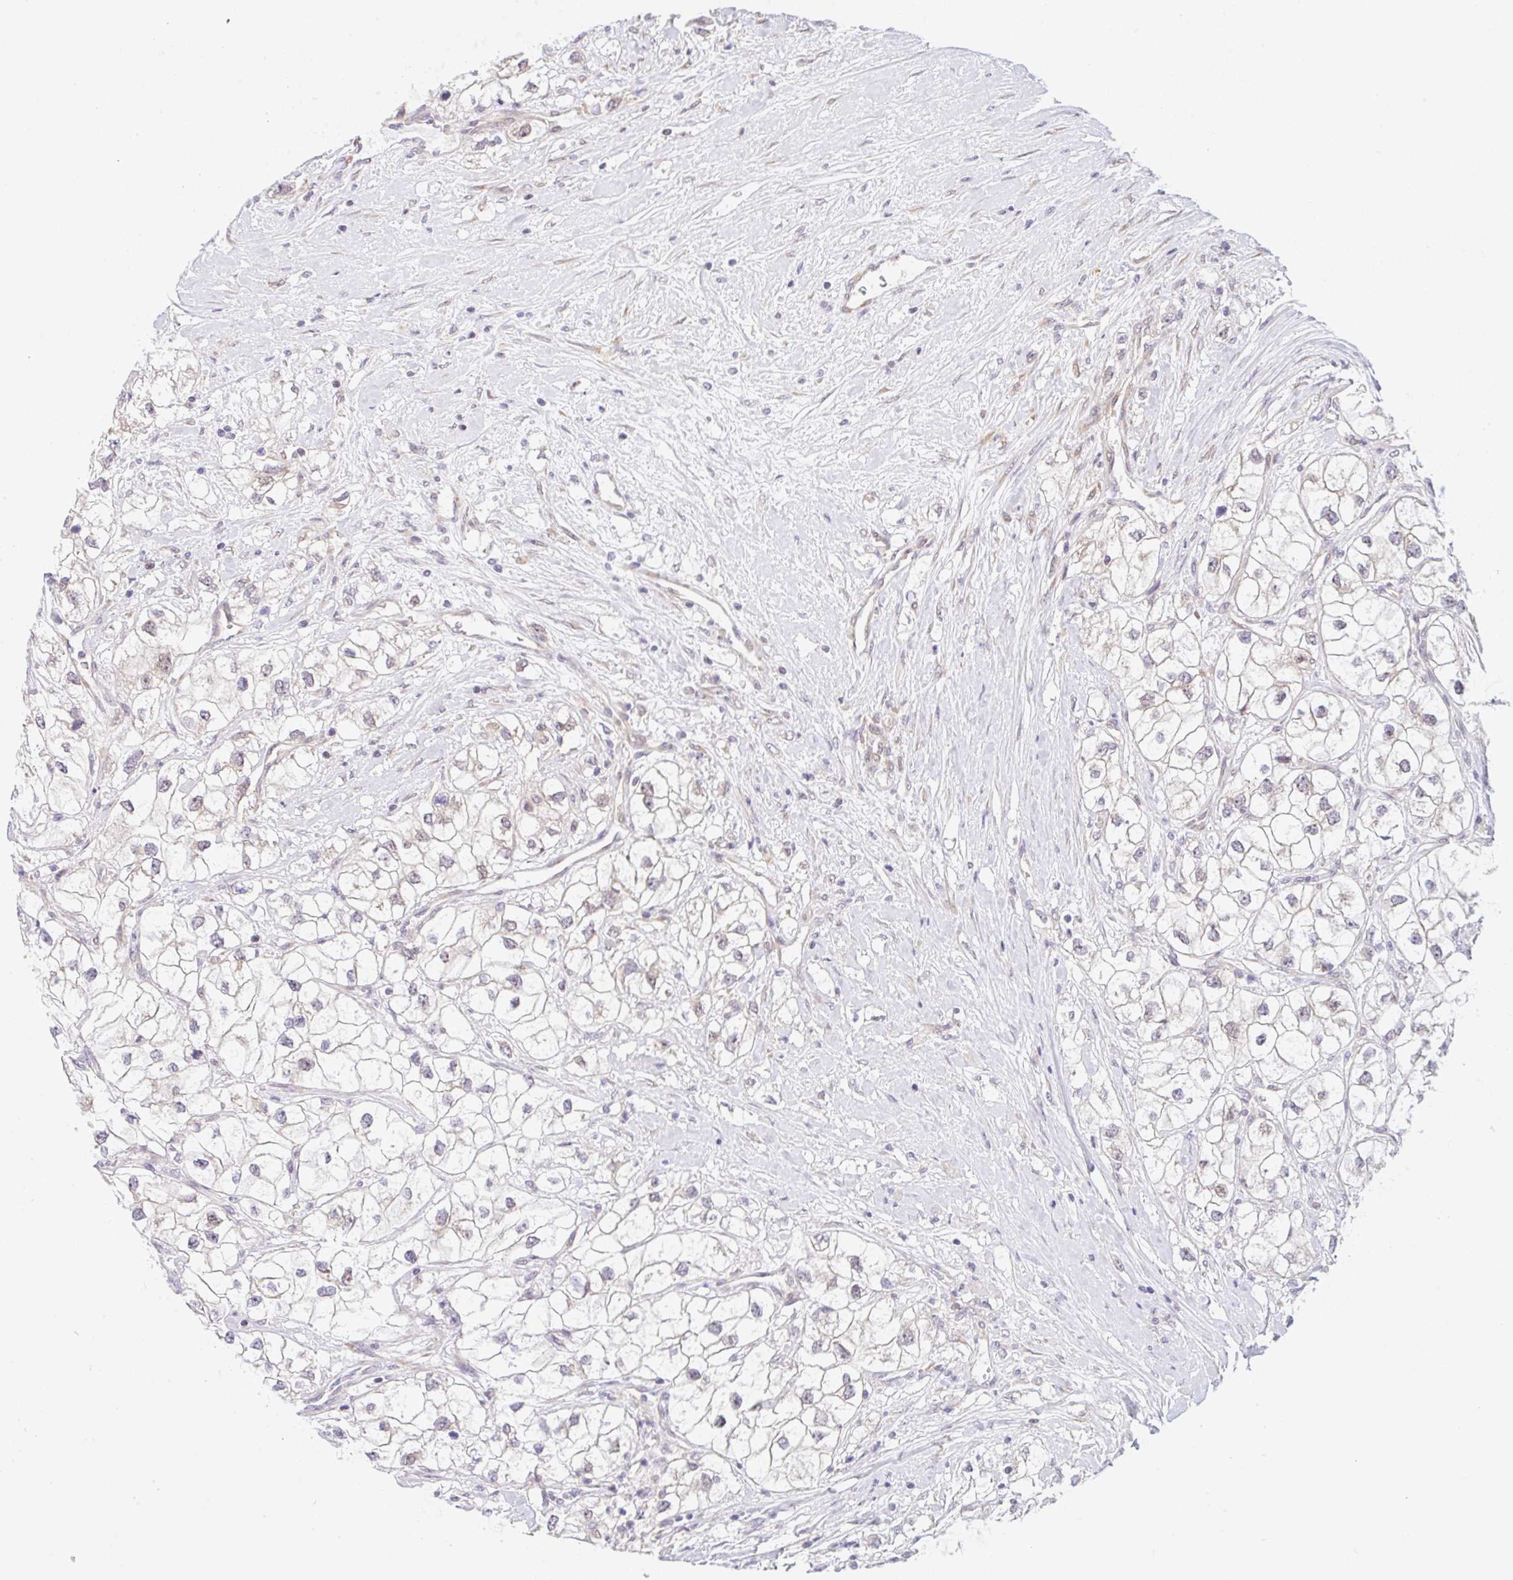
{"staining": {"intensity": "negative", "quantity": "none", "location": "none"}, "tissue": "renal cancer", "cell_type": "Tumor cells", "image_type": "cancer", "snomed": [{"axis": "morphology", "description": "Adenocarcinoma, NOS"}, {"axis": "topography", "description": "Kidney"}], "caption": "IHC micrograph of human renal cancer (adenocarcinoma) stained for a protein (brown), which exhibits no expression in tumor cells.", "gene": "TBPL2", "patient": {"sex": "male", "age": 59}}